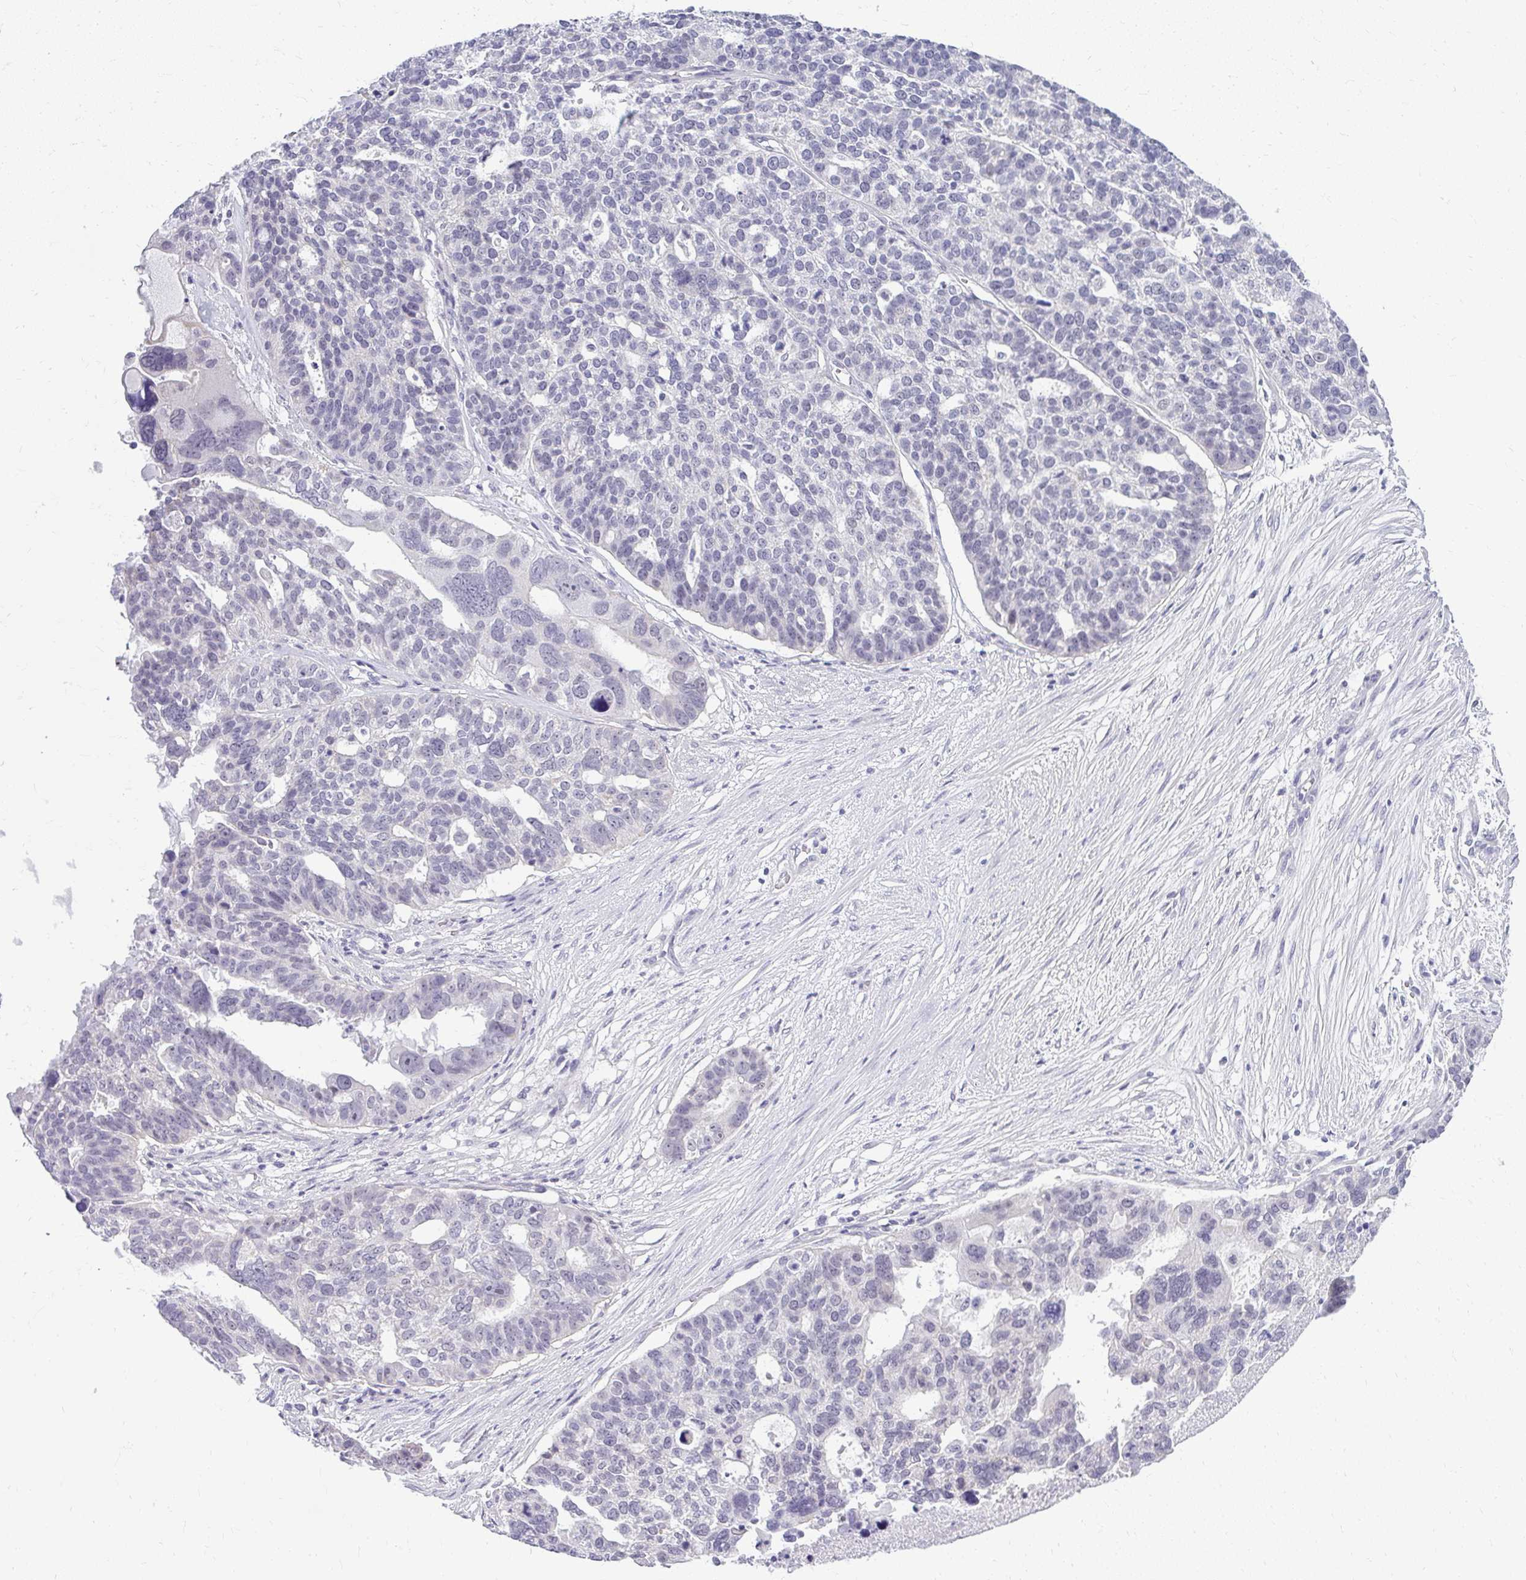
{"staining": {"intensity": "negative", "quantity": "none", "location": "none"}, "tissue": "ovarian cancer", "cell_type": "Tumor cells", "image_type": "cancer", "snomed": [{"axis": "morphology", "description": "Cystadenocarcinoma, serous, NOS"}, {"axis": "topography", "description": "Ovary"}], "caption": "IHC of human ovarian serous cystadenocarcinoma reveals no staining in tumor cells.", "gene": "TEX33", "patient": {"sex": "female", "age": 59}}